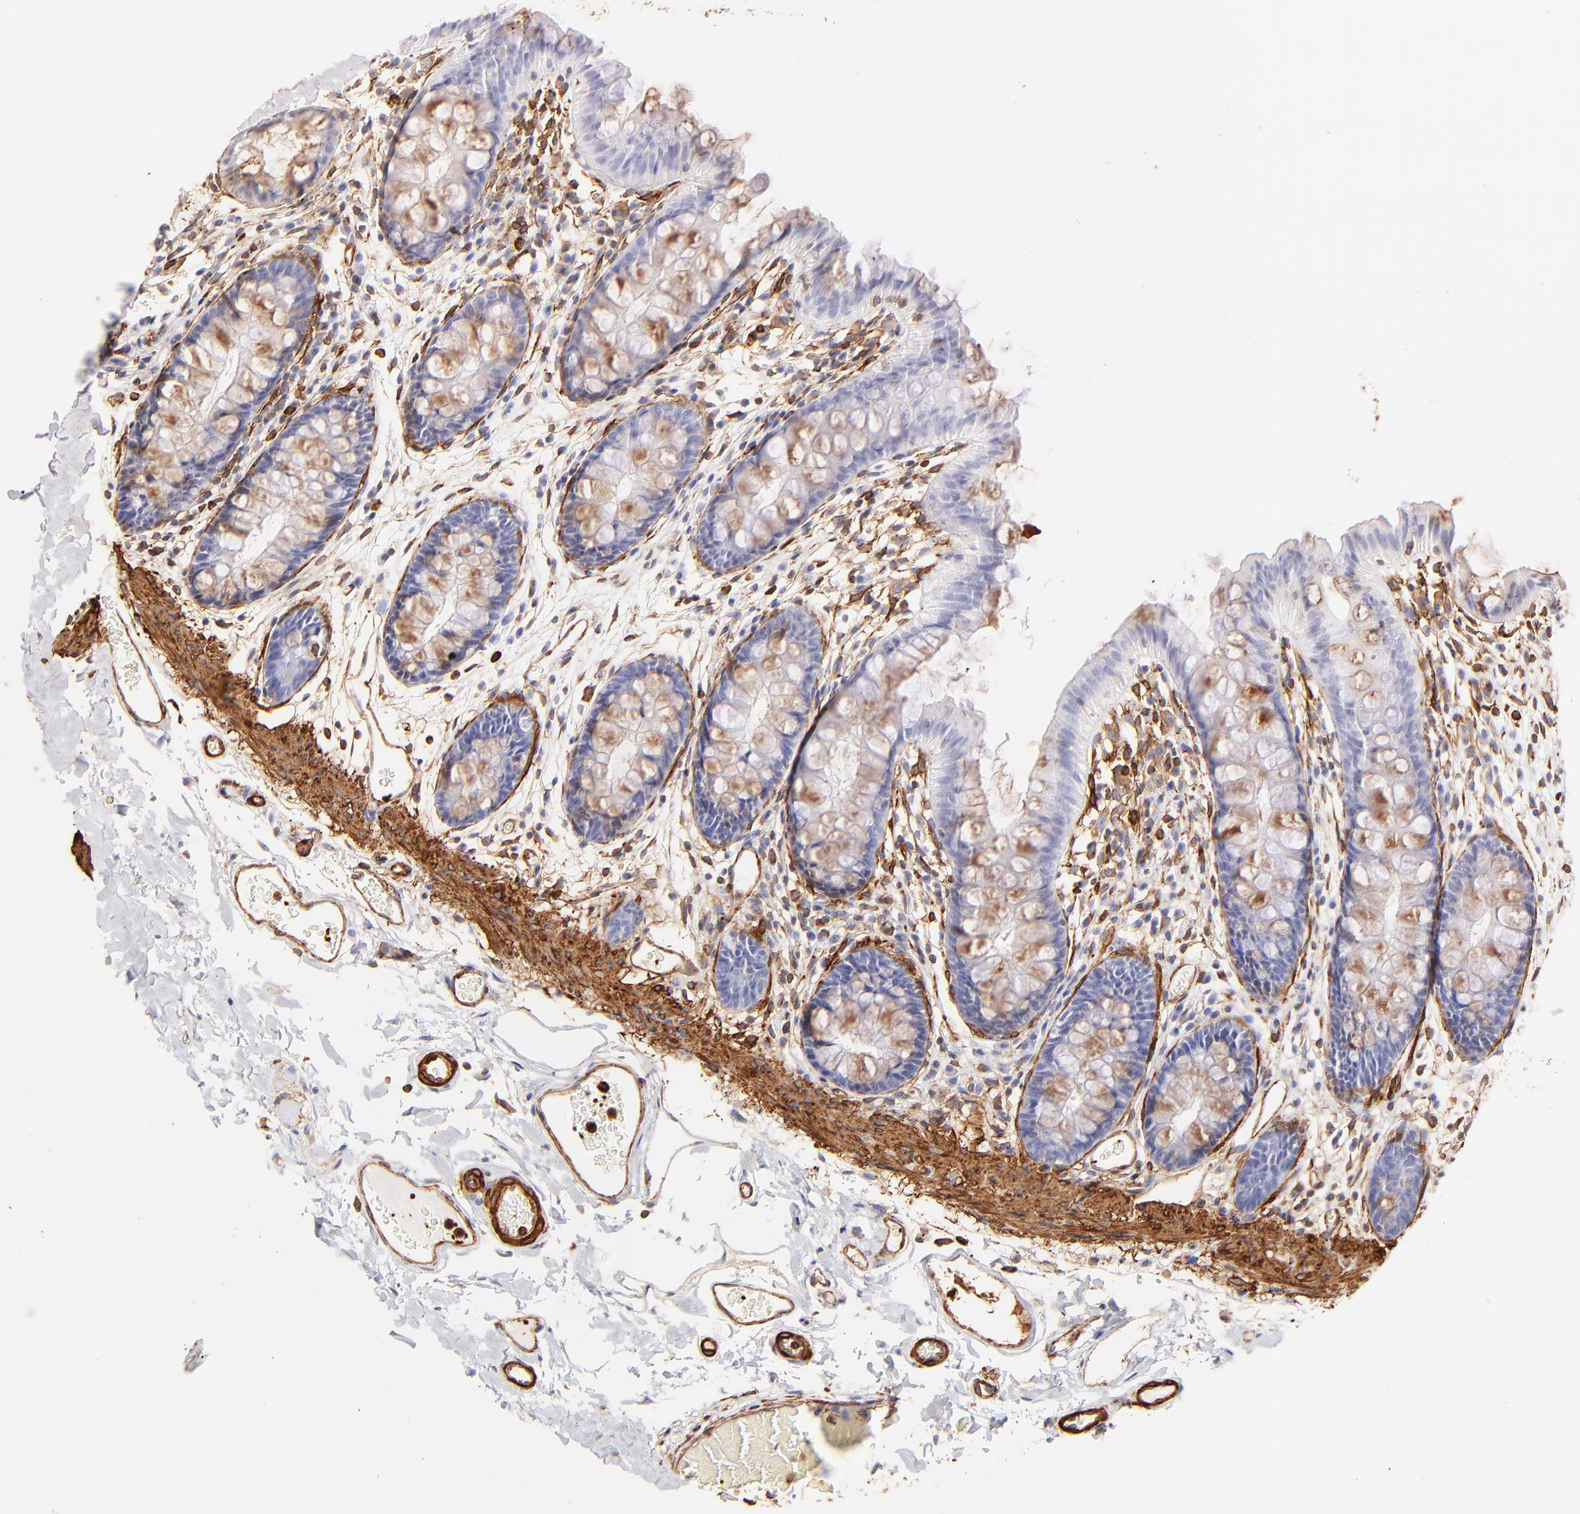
{"staining": {"intensity": "weak", "quantity": ">75%", "location": "cytoplasmic/membranous"}, "tissue": "colon", "cell_type": "Endothelial cells", "image_type": "normal", "snomed": [{"axis": "morphology", "description": "Normal tissue, NOS"}, {"axis": "topography", "description": "Smooth muscle"}, {"axis": "topography", "description": "Colon"}], "caption": "This histopathology image displays normal colon stained with immunohistochemistry (IHC) to label a protein in brown. The cytoplasmic/membranous of endothelial cells show weak positivity for the protein. Nuclei are counter-stained blue.", "gene": "FLNA", "patient": {"sex": "male", "age": 67}}